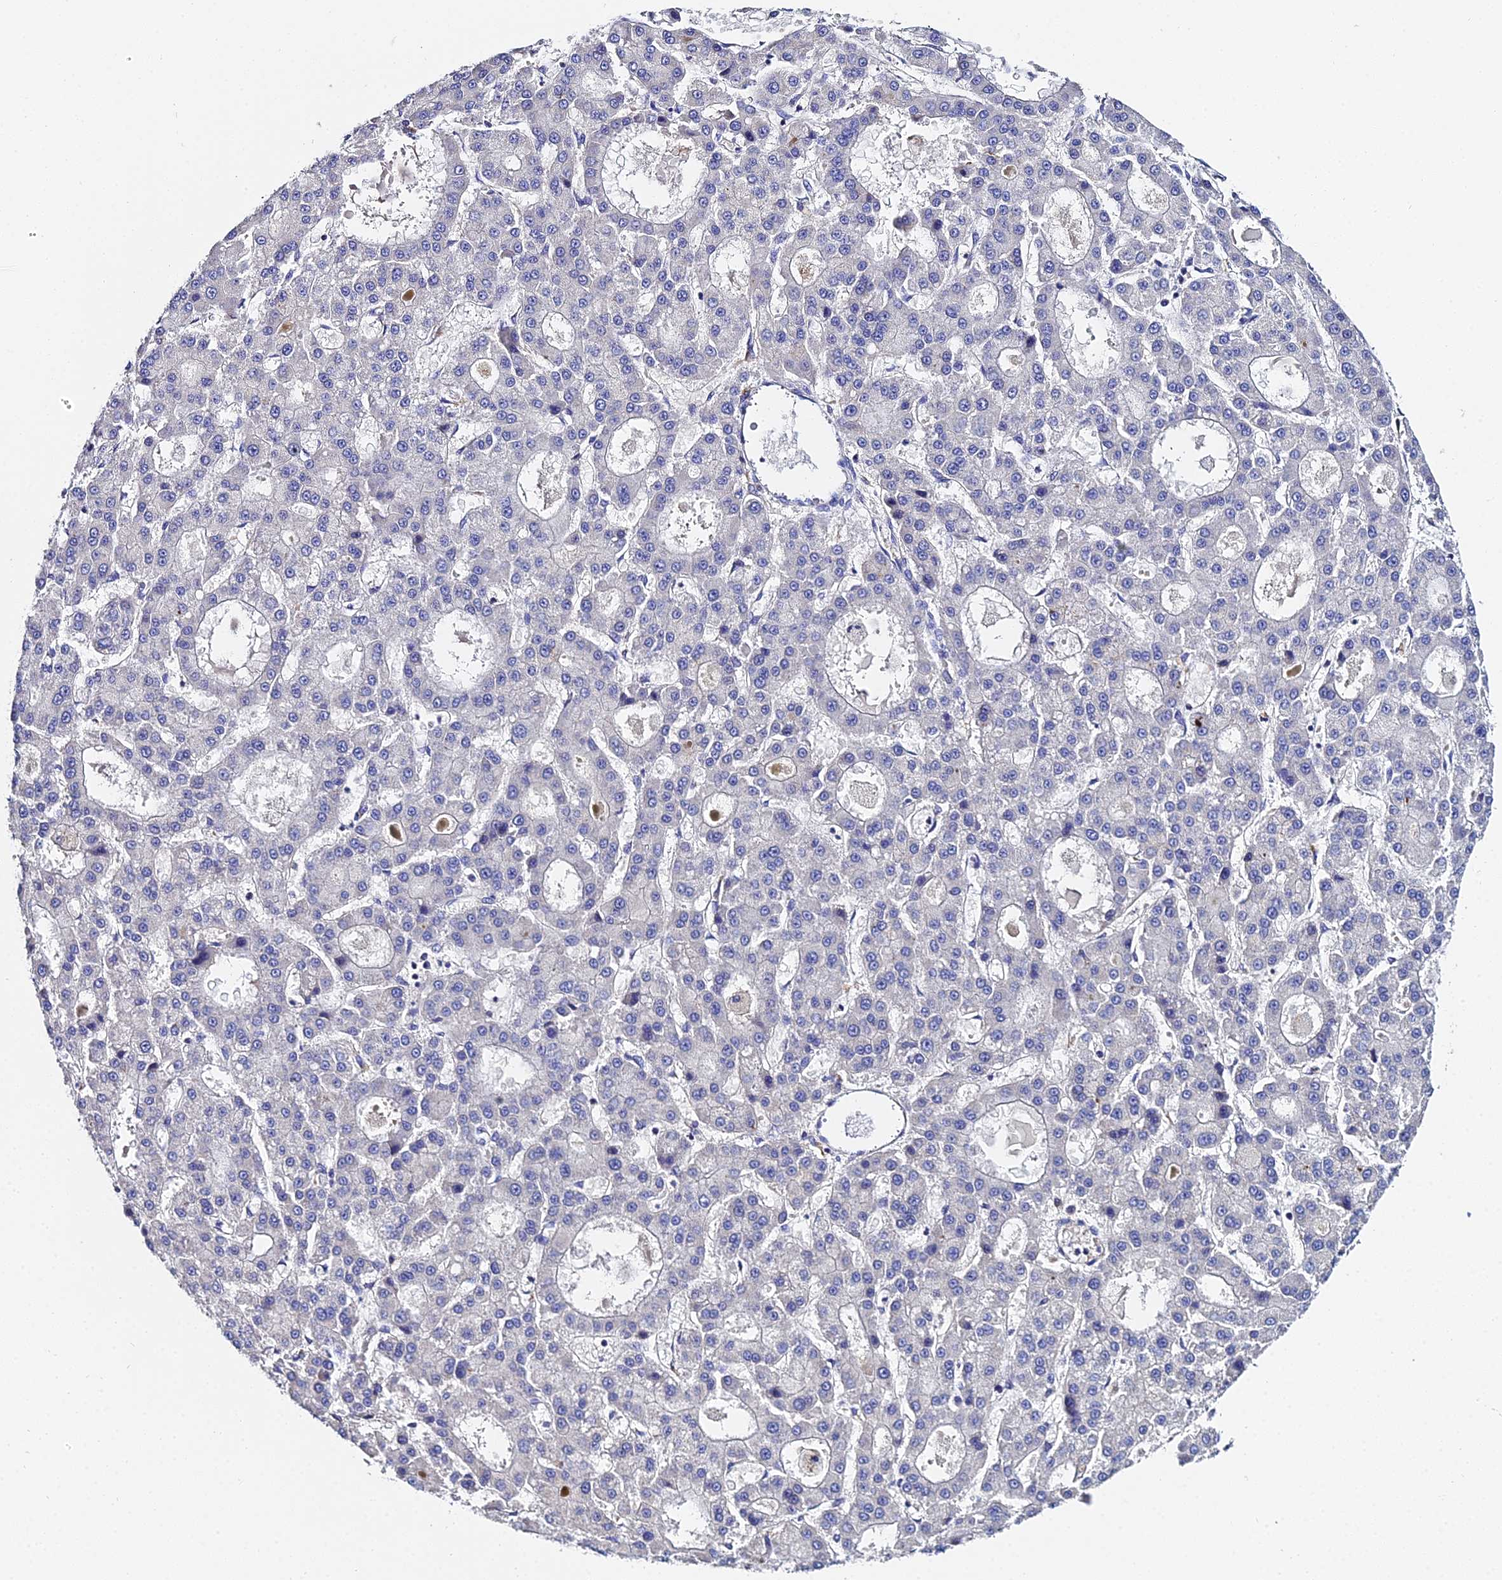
{"staining": {"intensity": "negative", "quantity": "none", "location": "none"}, "tissue": "liver cancer", "cell_type": "Tumor cells", "image_type": "cancer", "snomed": [{"axis": "morphology", "description": "Carcinoma, Hepatocellular, NOS"}, {"axis": "topography", "description": "Liver"}], "caption": "Protein analysis of liver cancer shows no significant staining in tumor cells. The staining was performed using DAB to visualize the protein expression in brown, while the nuclei were stained in blue with hematoxylin (Magnification: 20x).", "gene": "UBE2L3", "patient": {"sex": "male", "age": 70}}